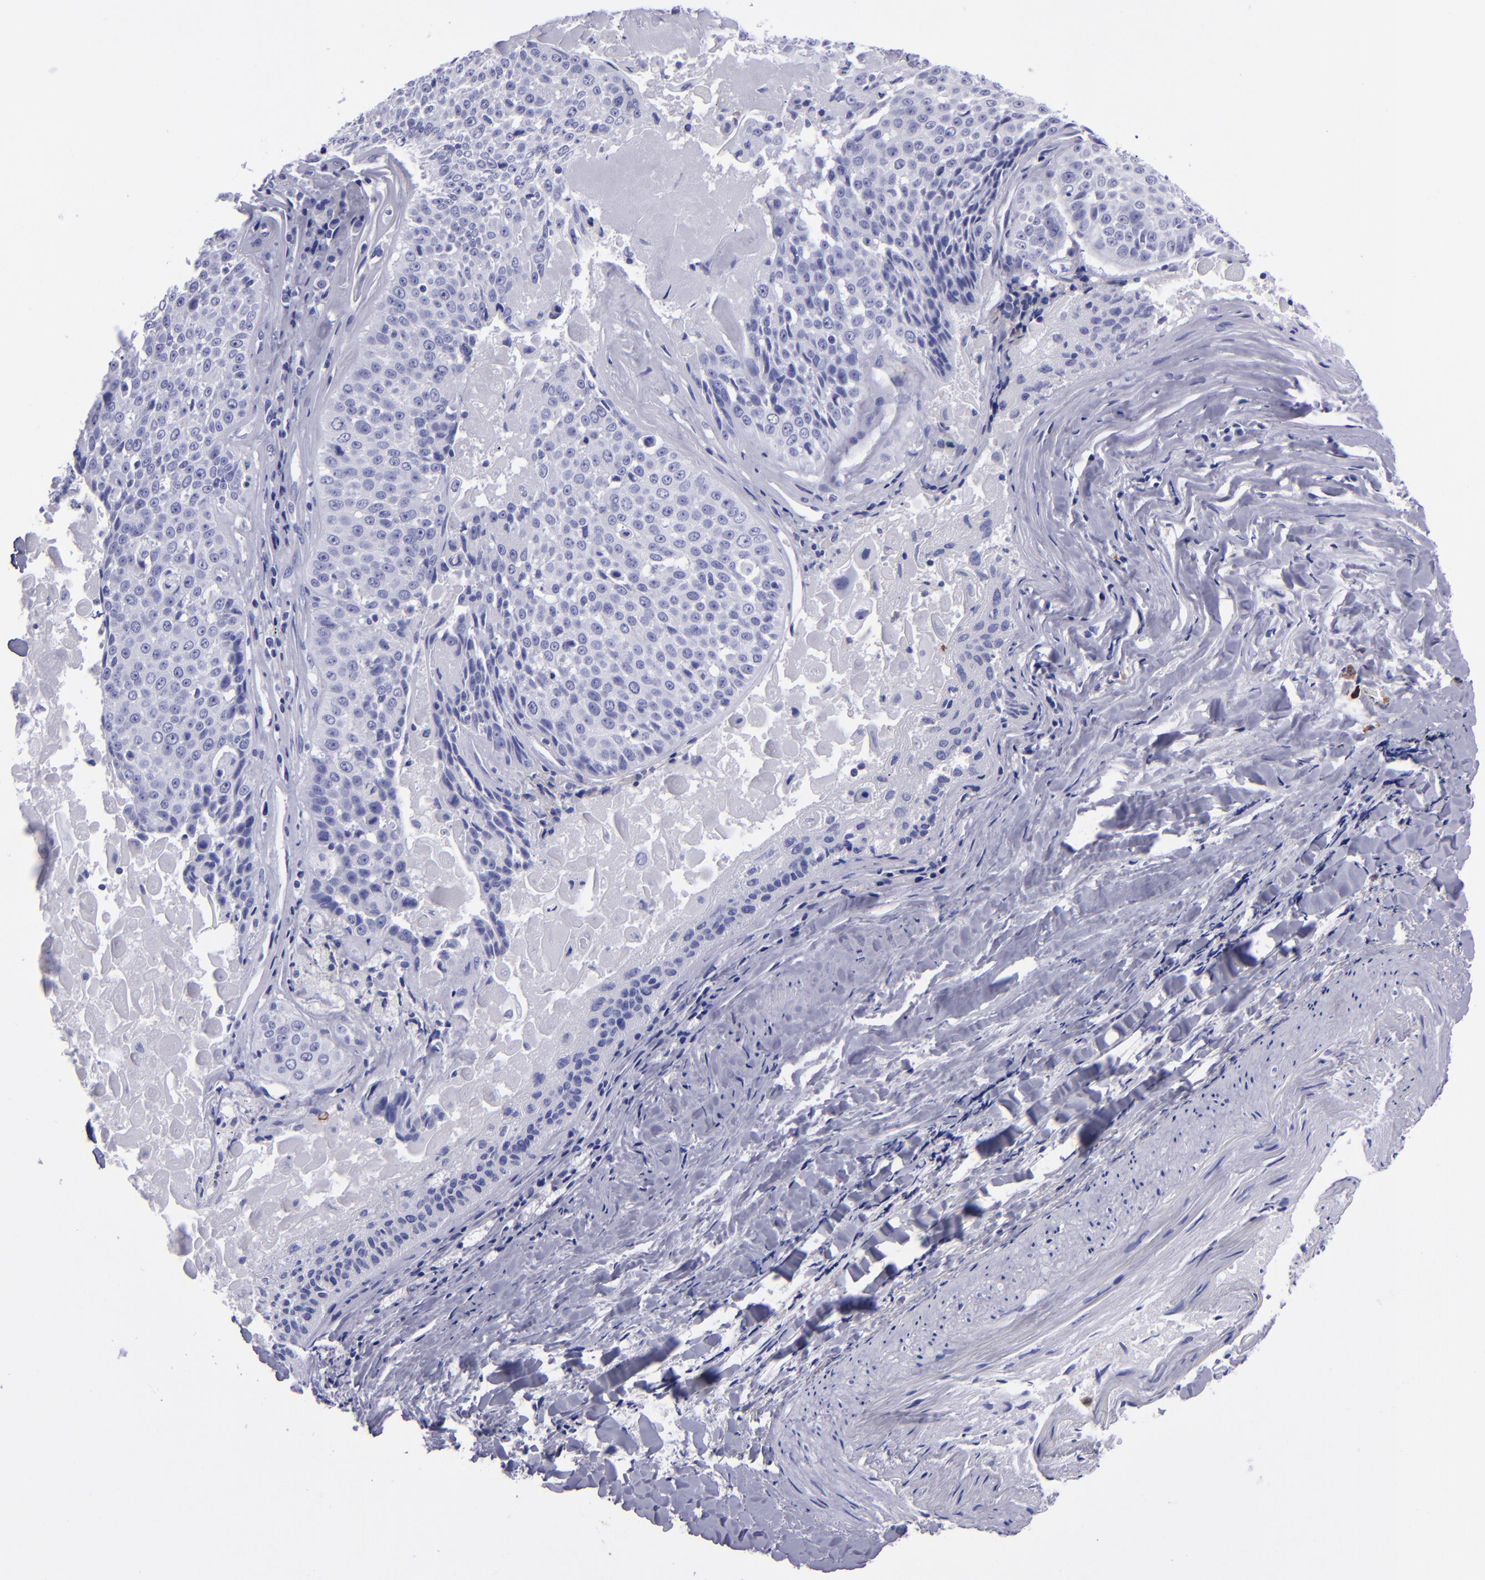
{"staining": {"intensity": "negative", "quantity": "none", "location": "none"}, "tissue": "lung cancer", "cell_type": "Tumor cells", "image_type": "cancer", "snomed": [{"axis": "morphology", "description": "Adenocarcinoma, NOS"}, {"axis": "topography", "description": "Lung"}], "caption": "IHC histopathology image of neoplastic tissue: lung cancer stained with DAB demonstrates no significant protein expression in tumor cells.", "gene": "CR1", "patient": {"sex": "male", "age": 60}}